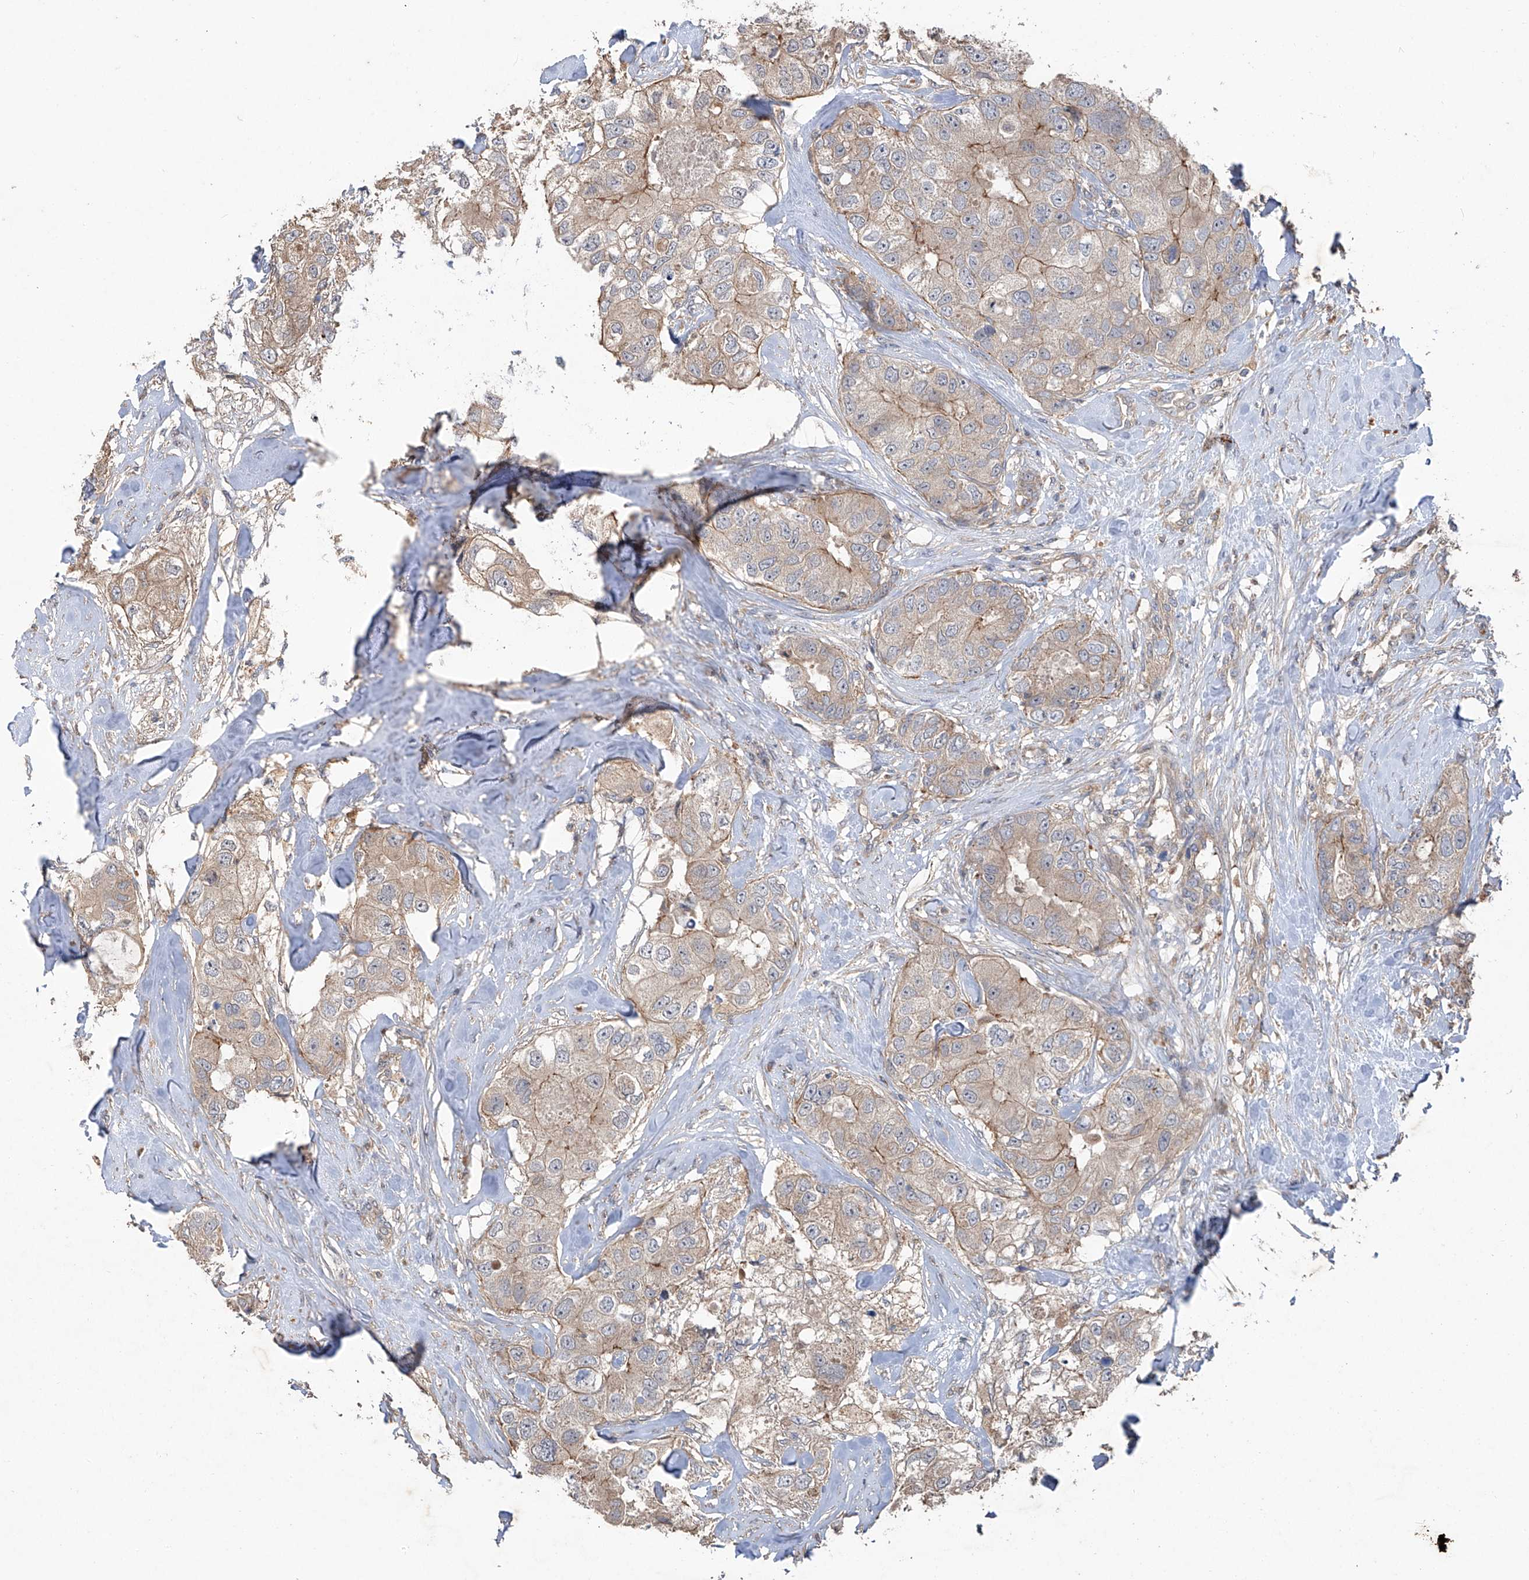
{"staining": {"intensity": "weak", "quantity": ">75%", "location": "cytoplasmic/membranous"}, "tissue": "breast cancer", "cell_type": "Tumor cells", "image_type": "cancer", "snomed": [{"axis": "morphology", "description": "Duct carcinoma"}, {"axis": "topography", "description": "Breast"}], "caption": "Immunohistochemistry histopathology image of human breast infiltrating ductal carcinoma stained for a protein (brown), which demonstrates low levels of weak cytoplasmic/membranous positivity in approximately >75% of tumor cells.", "gene": "EDN1", "patient": {"sex": "female", "age": 62}}